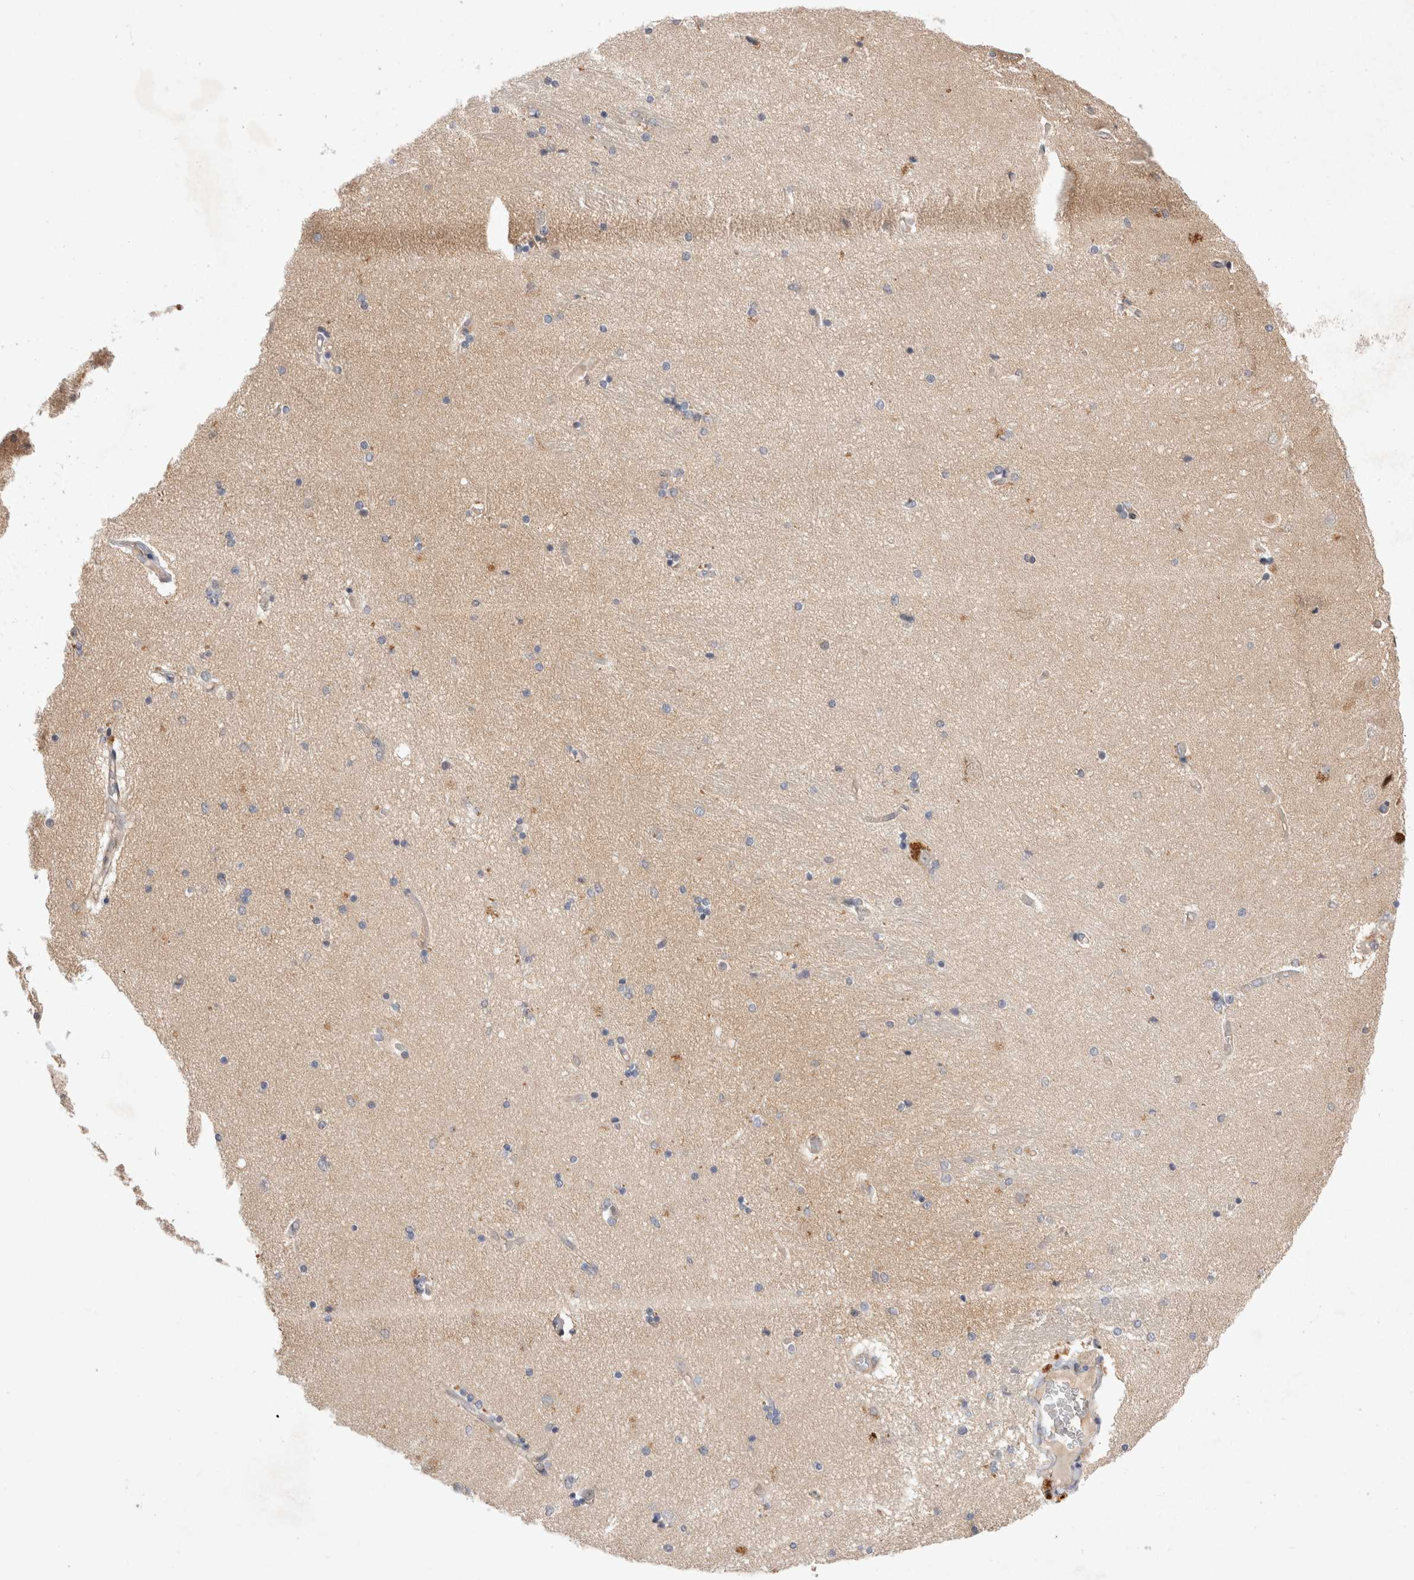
{"staining": {"intensity": "weak", "quantity": "<25%", "location": "cytoplasmic/membranous"}, "tissue": "hippocampus", "cell_type": "Glial cells", "image_type": "normal", "snomed": [{"axis": "morphology", "description": "Normal tissue, NOS"}, {"axis": "topography", "description": "Hippocampus"}], "caption": "A high-resolution histopathology image shows IHC staining of unremarkable hippocampus, which reveals no significant positivity in glial cells.", "gene": "HTT", "patient": {"sex": "female", "age": 54}}